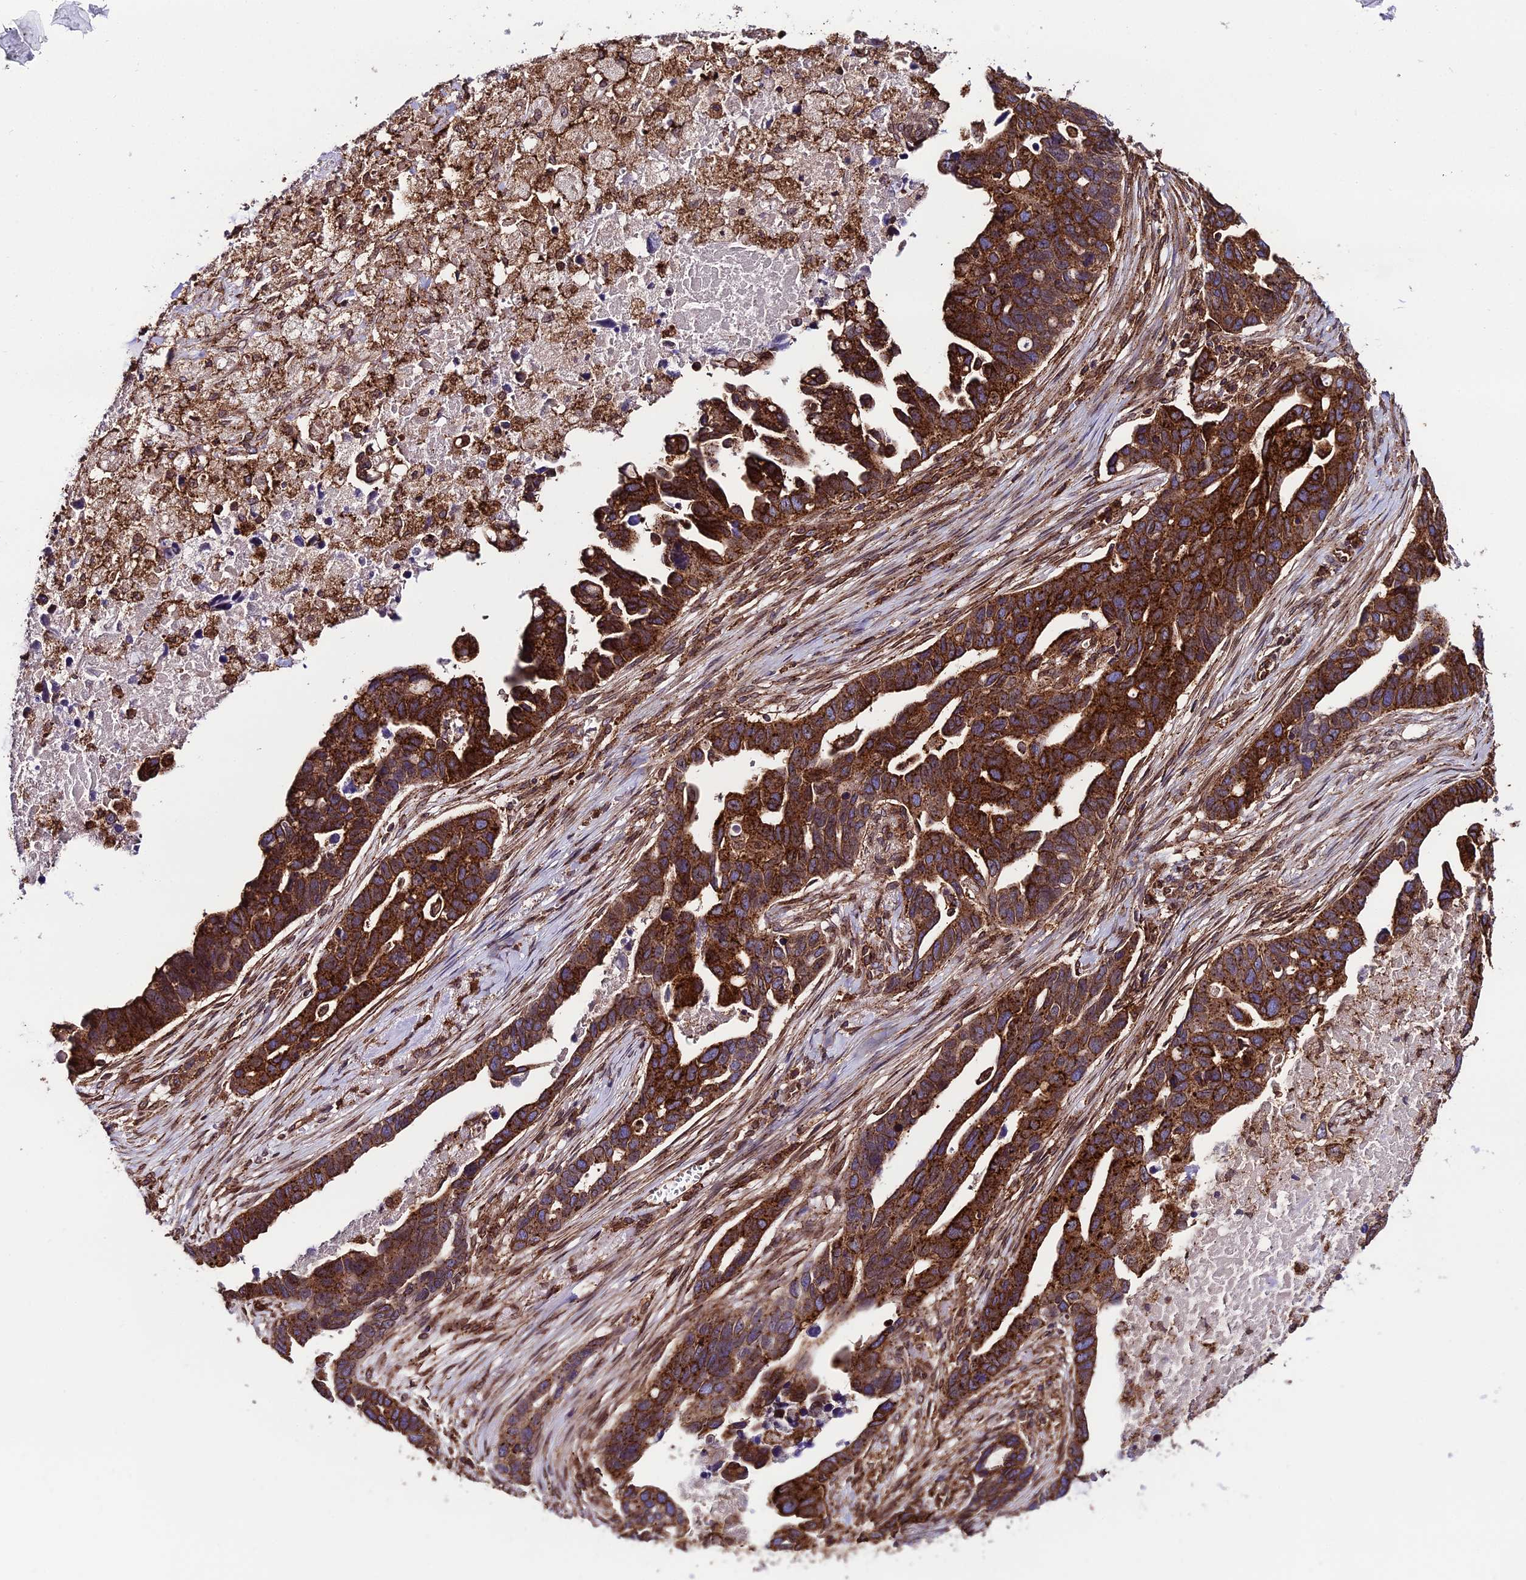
{"staining": {"intensity": "strong", "quantity": ">75%", "location": "cytoplasmic/membranous"}, "tissue": "ovarian cancer", "cell_type": "Tumor cells", "image_type": "cancer", "snomed": [{"axis": "morphology", "description": "Cystadenocarcinoma, serous, NOS"}, {"axis": "topography", "description": "Ovary"}], "caption": "The micrograph displays staining of serous cystadenocarcinoma (ovarian), revealing strong cytoplasmic/membranous protein staining (brown color) within tumor cells.", "gene": "DDX19A", "patient": {"sex": "female", "age": 54}}